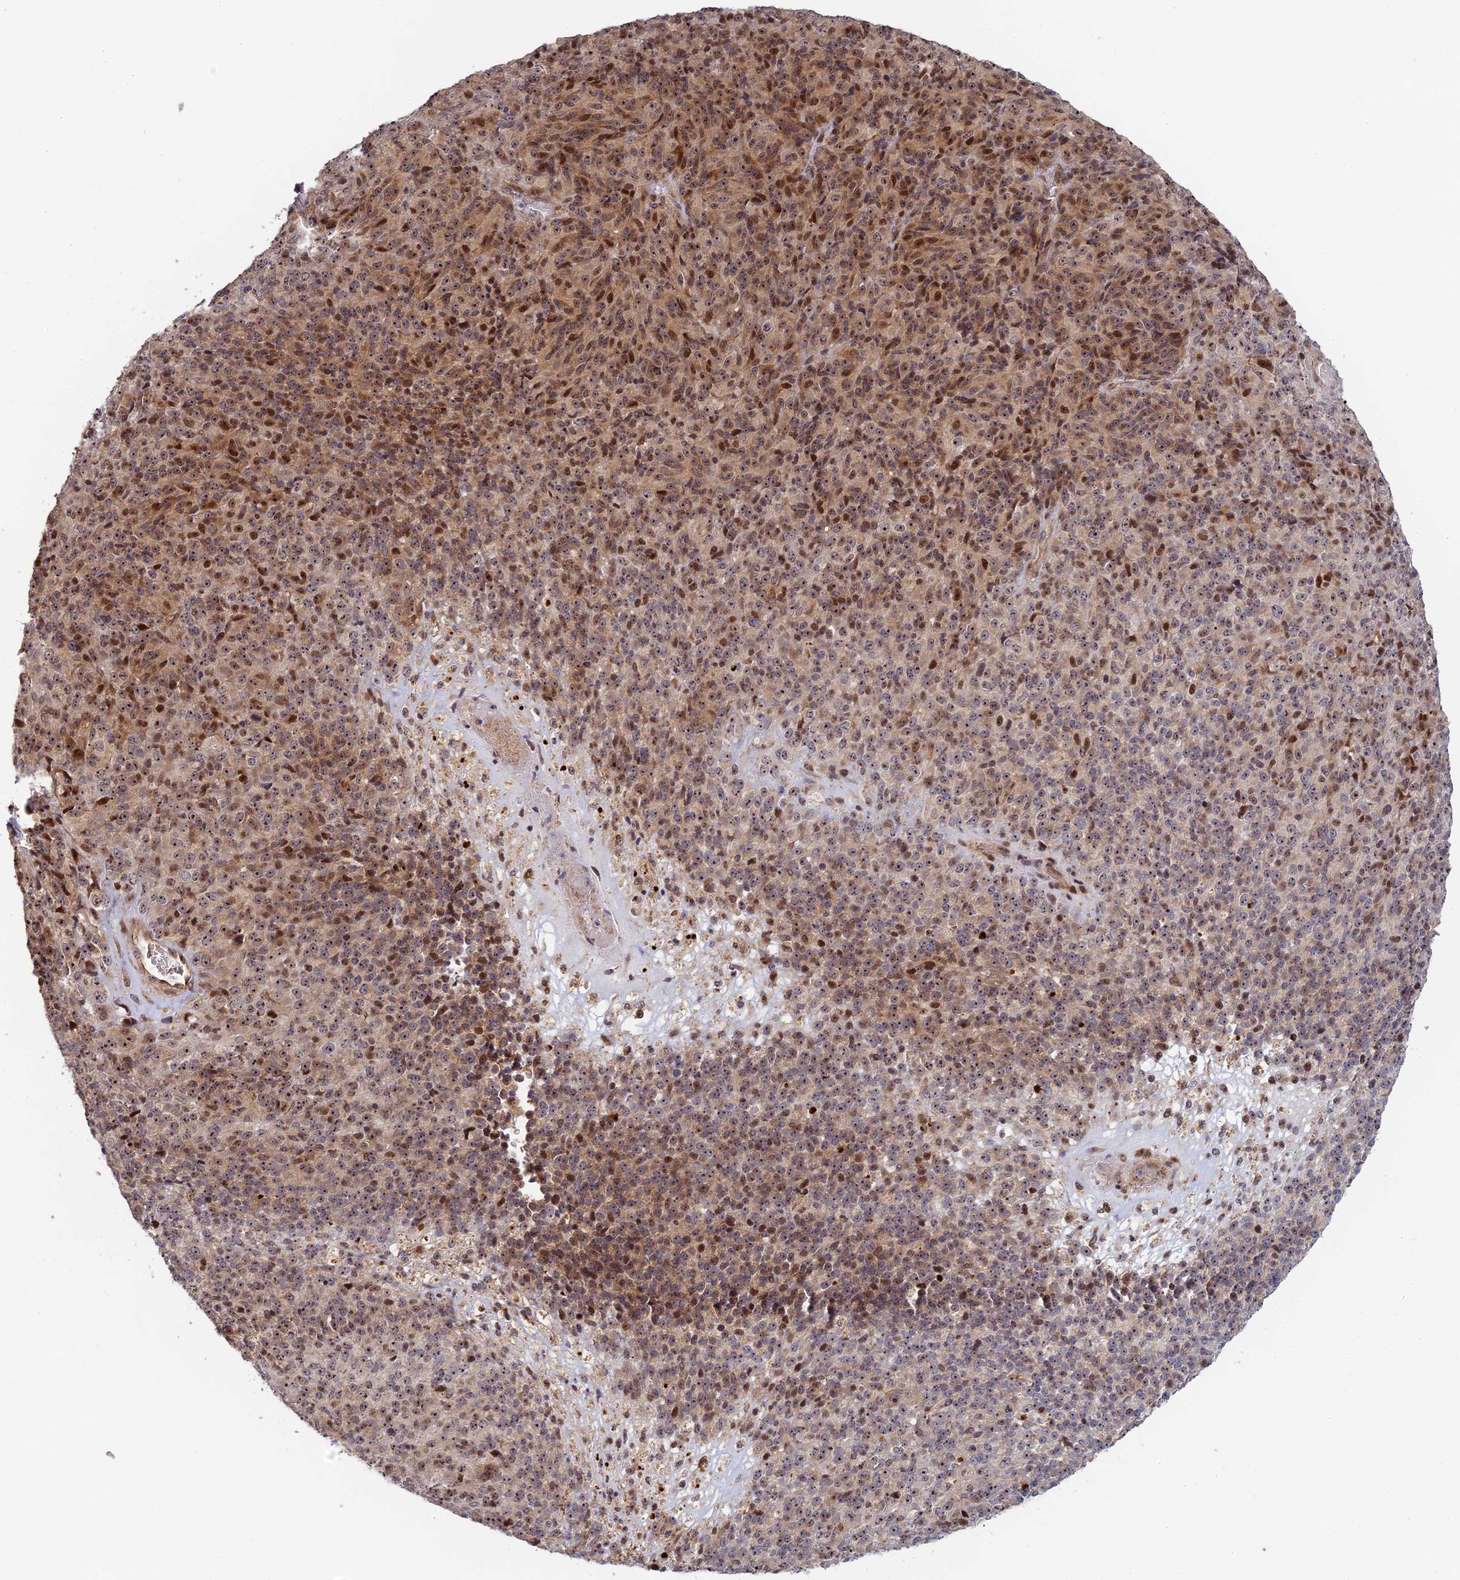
{"staining": {"intensity": "moderate", "quantity": "25%-75%", "location": "cytoplasmic/membranous,nuclear"}, "tissue": "melanoma", "cell_type": "Tumor cells", "image_type": "cancer", "snomed": [{"axis": "morphology", "description": "Malignant melanoma, Metastatic site"}, {"axis": "topography", "description": "Brain"}], "caption": "Immunohistochemistry (IHC) photomicrograph of neoplastic tissue: malignant melanoma (metastatic site) stained using immunohistochemistry (IHC) reveals medium levels of moderate protein expression localized specifically in the cytoplasmic/membranous and nuclear of tumor cells, appearing as a cytoplasmic/membranous and nuclear brown color.", "gene": "UFSP2", "patient": {"sex": "female", "age": 56}}